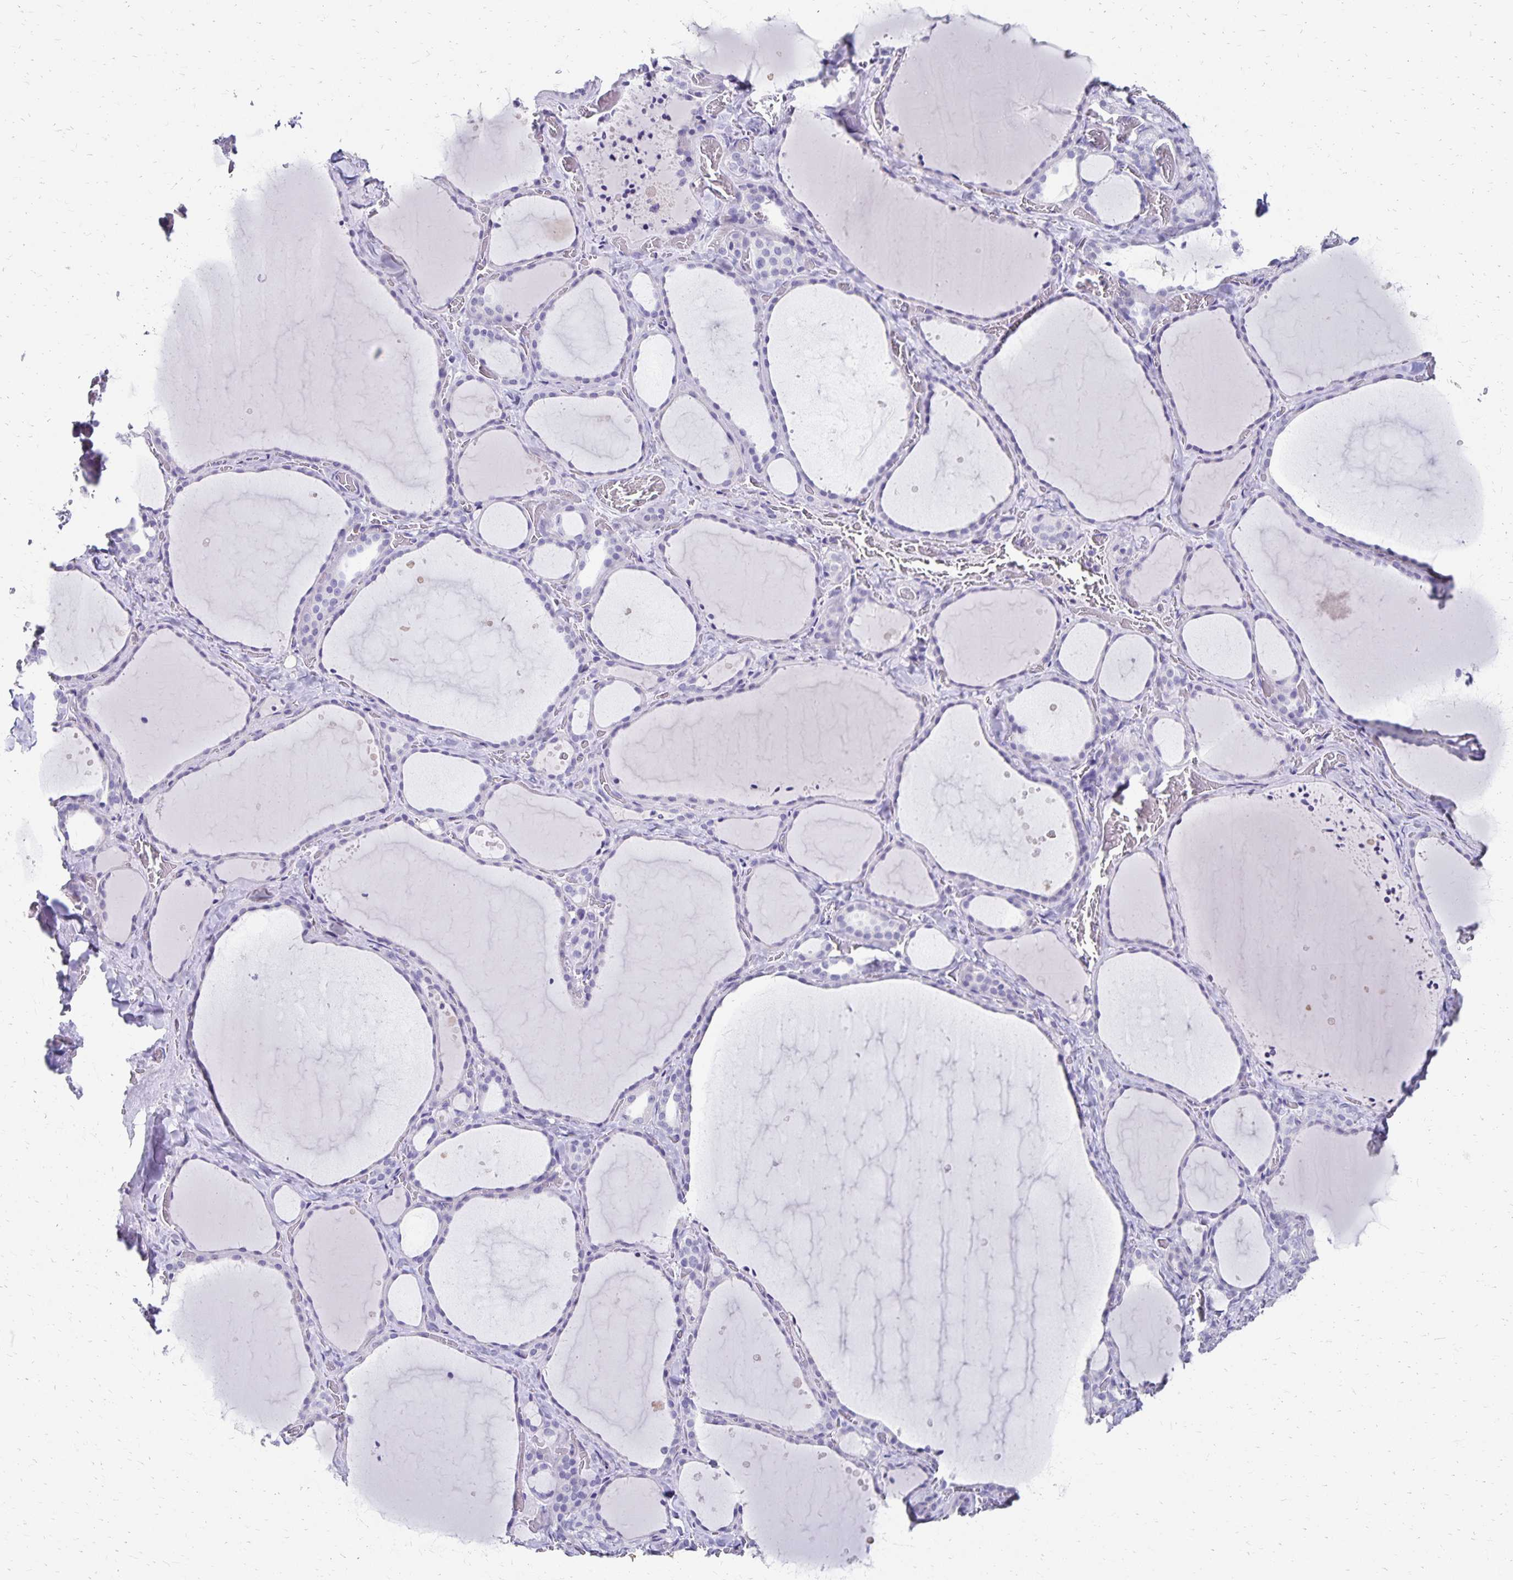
{"staining": {"intensity": "negative", "quantity": "none", "location": "none"}, "tissue": "thyroid gland", "cell_type": "Glandular cells", "image_type": "normal", "snomed": [{"axis": "morphology", "description": "Normal tissue, NOS"}, {"axis": "topography", "description": "Thyroid gland"}], "caption": "An image of human thyroid gland is negative for staining in glandular cells.", "gene": "DYNLT4", "patient": {"sex": "female", "age": 36}}